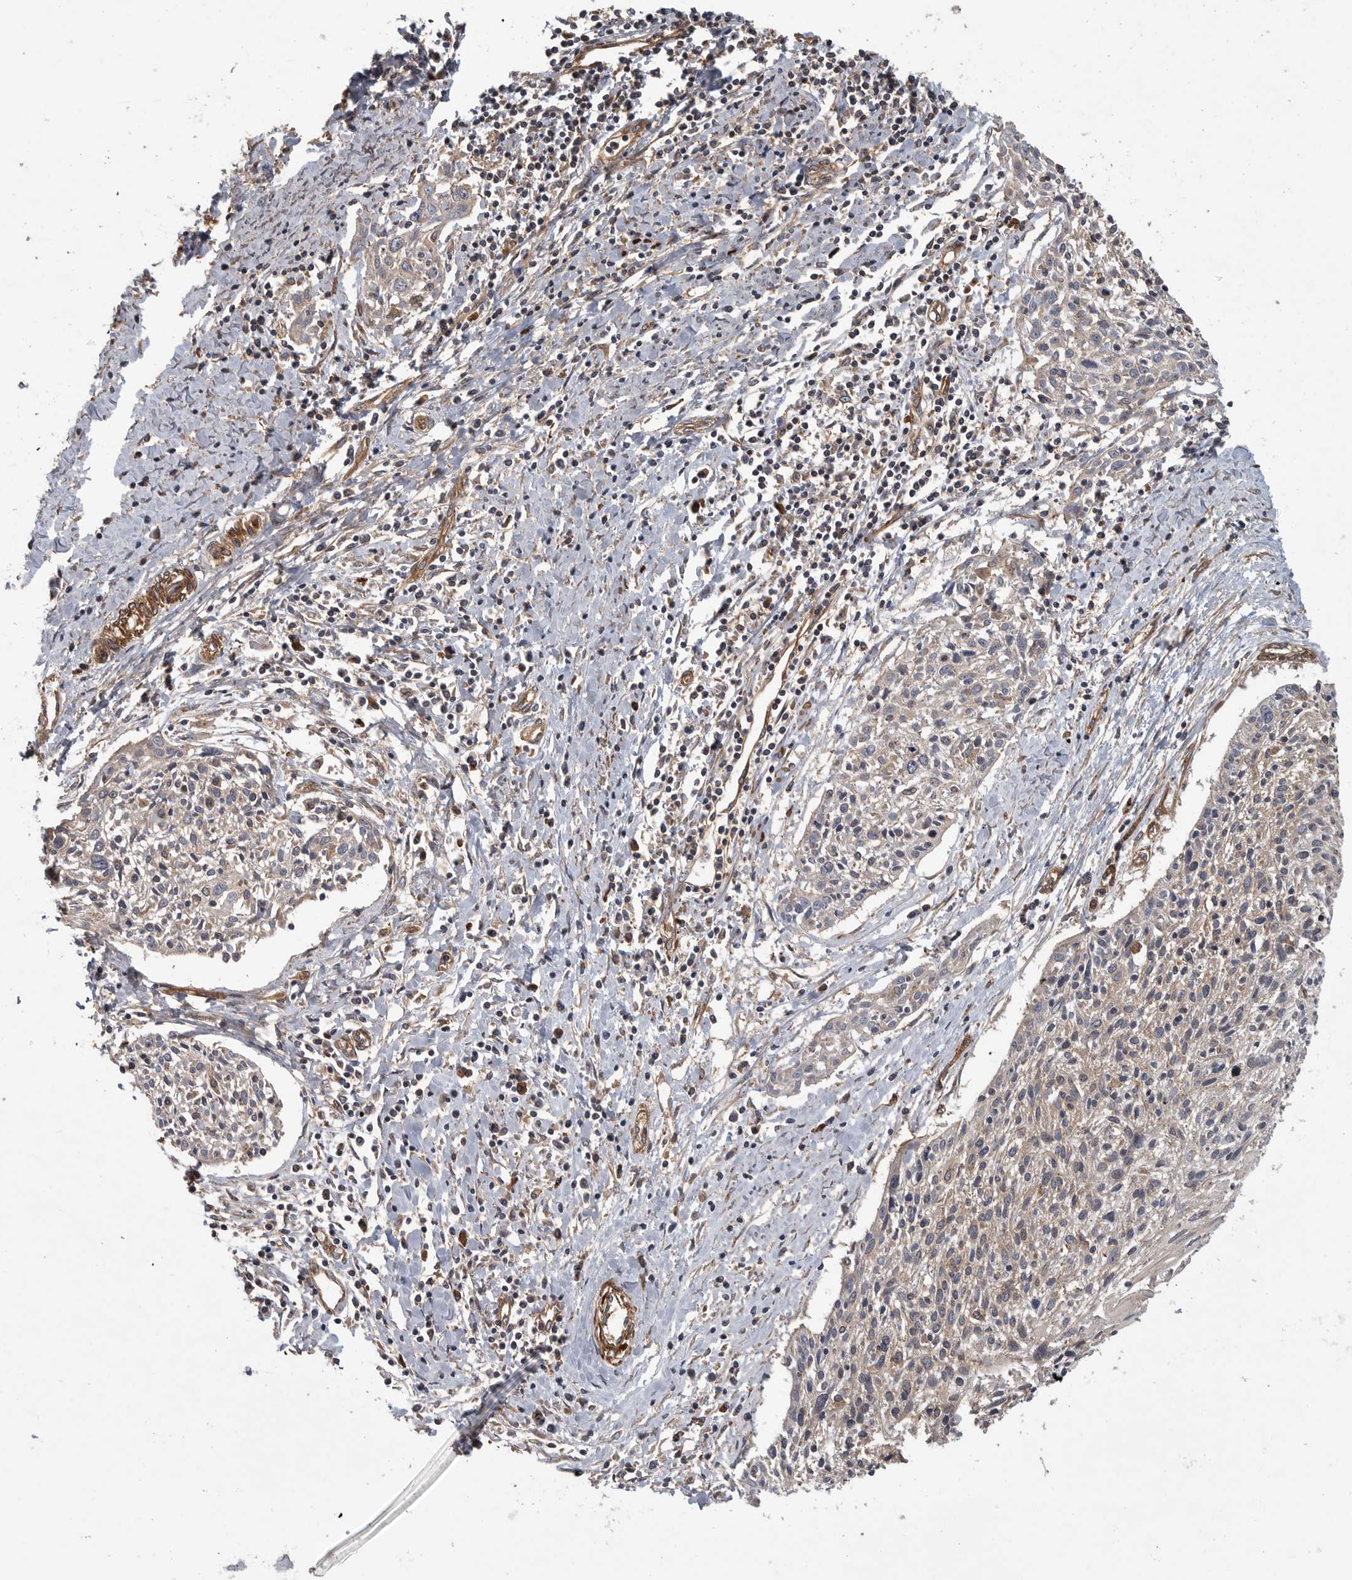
{"staining": {"intensity": "weak", "quantity": "<25%", "location": "cytoplasmic/membranous"}, "tissue": "cervical cancer", "cell_type": "Tumor cells", "image_type": "cancer", "snomed": [{"axis": "morphology", "description": "Squamous cell carcinoma, NOS"}, {"axis": "topography", "description": "Cervix"}], "caption": "DAB immunohistochemical staining of cervical cancer (squamous cell carcinoma) demonstrates no significant staining in tumor cells.", "gene": "OXR1", "patient": {"sex": "female", "age": 51}}